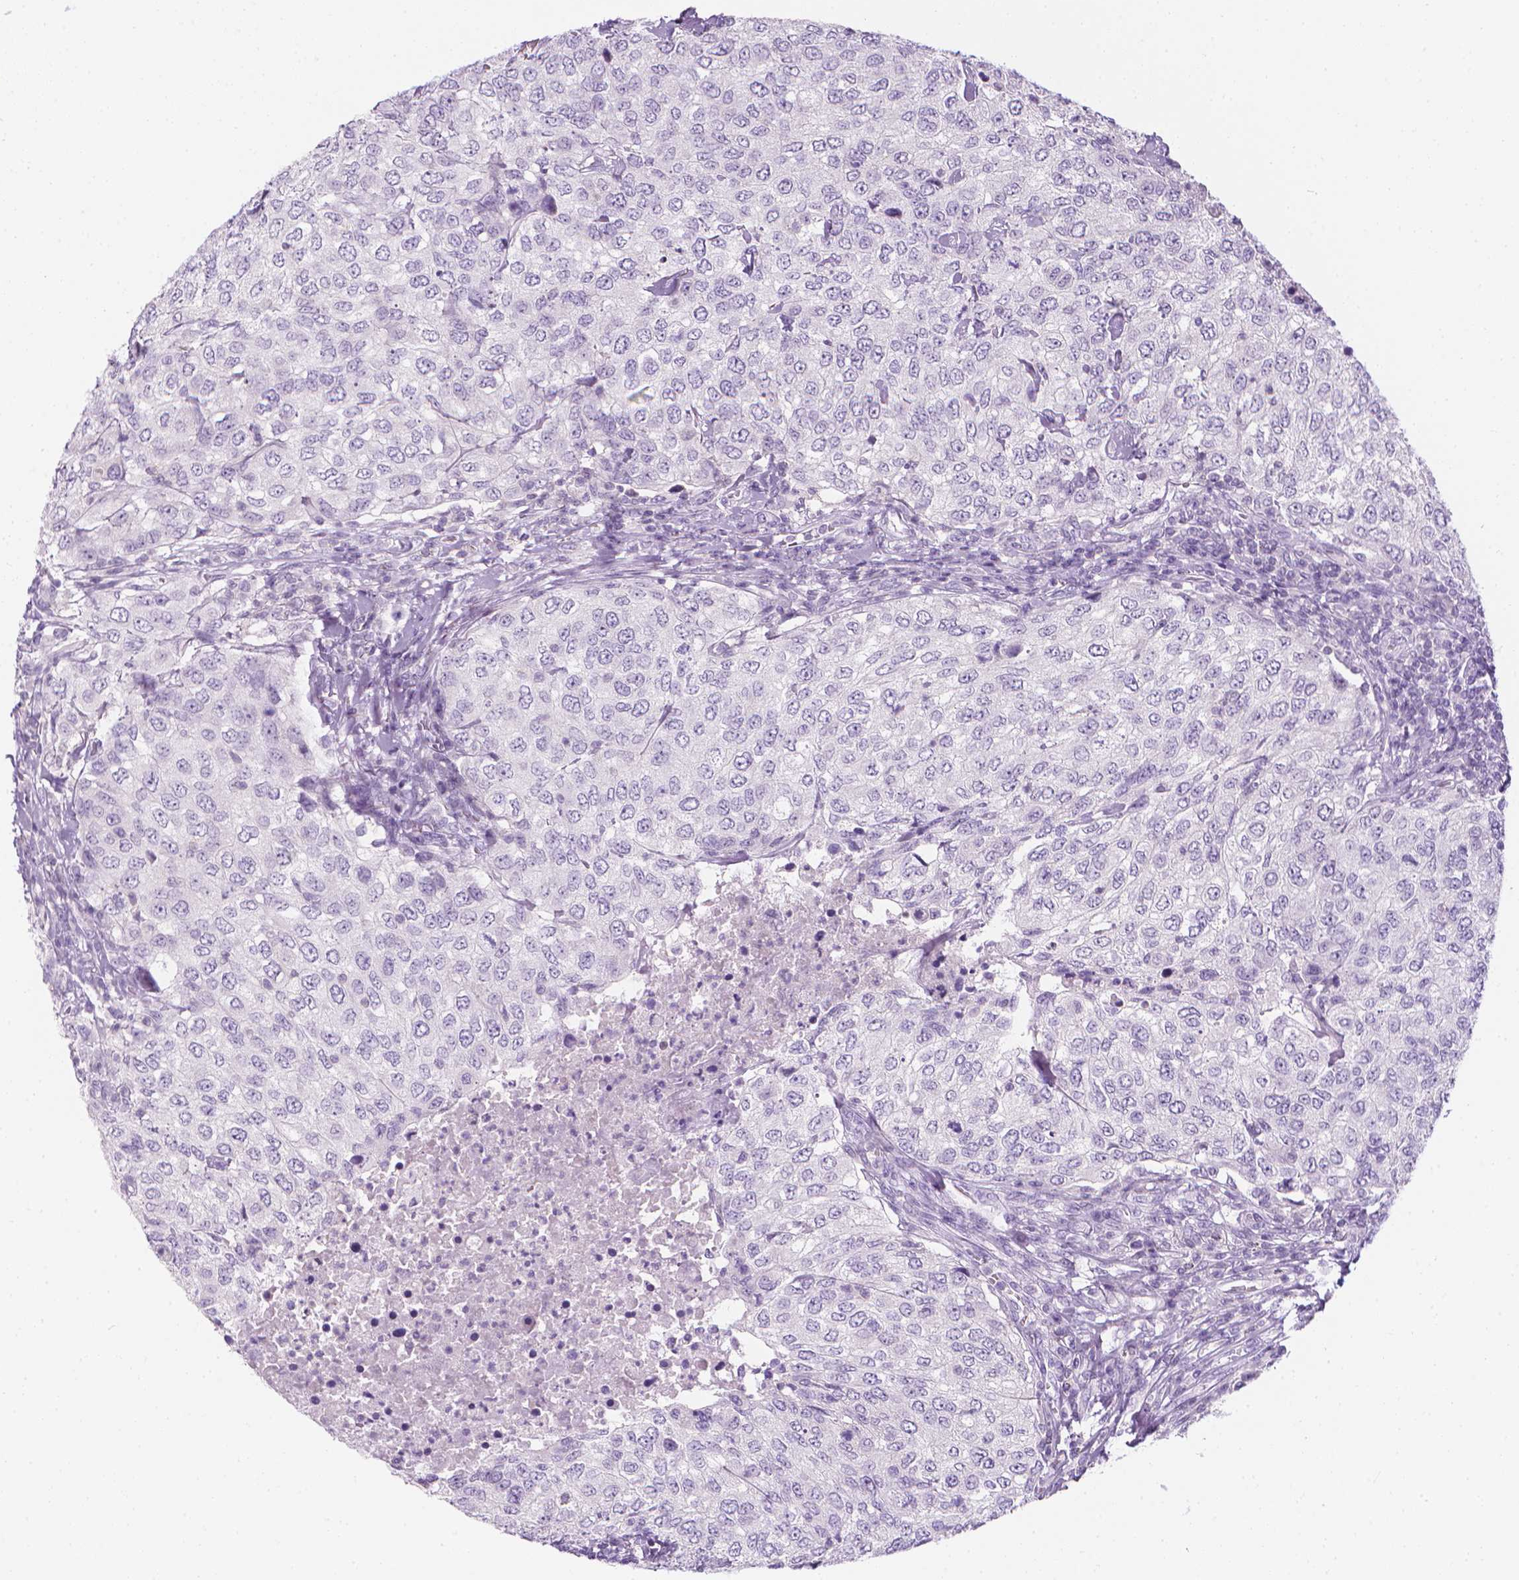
{"staining": {"intensity": "negative", "quantity": "none", "location": "none"}, "tissue": "urothelial cancer", "cell_type": "Tumor cells", "image_type": "cancer", "snomed": [{"axis": "morphology", "description": "Urothelial carcinoma, High grade"}, {"axis": "topography", "description": "Urinary bladder"}], "caption": "A histopathology image of urothelial cancer stained for a protein shows no brown staining in tumor cells.", "gene": "DCAF8L1", "patient": {"sex": "female", "age": 78}}